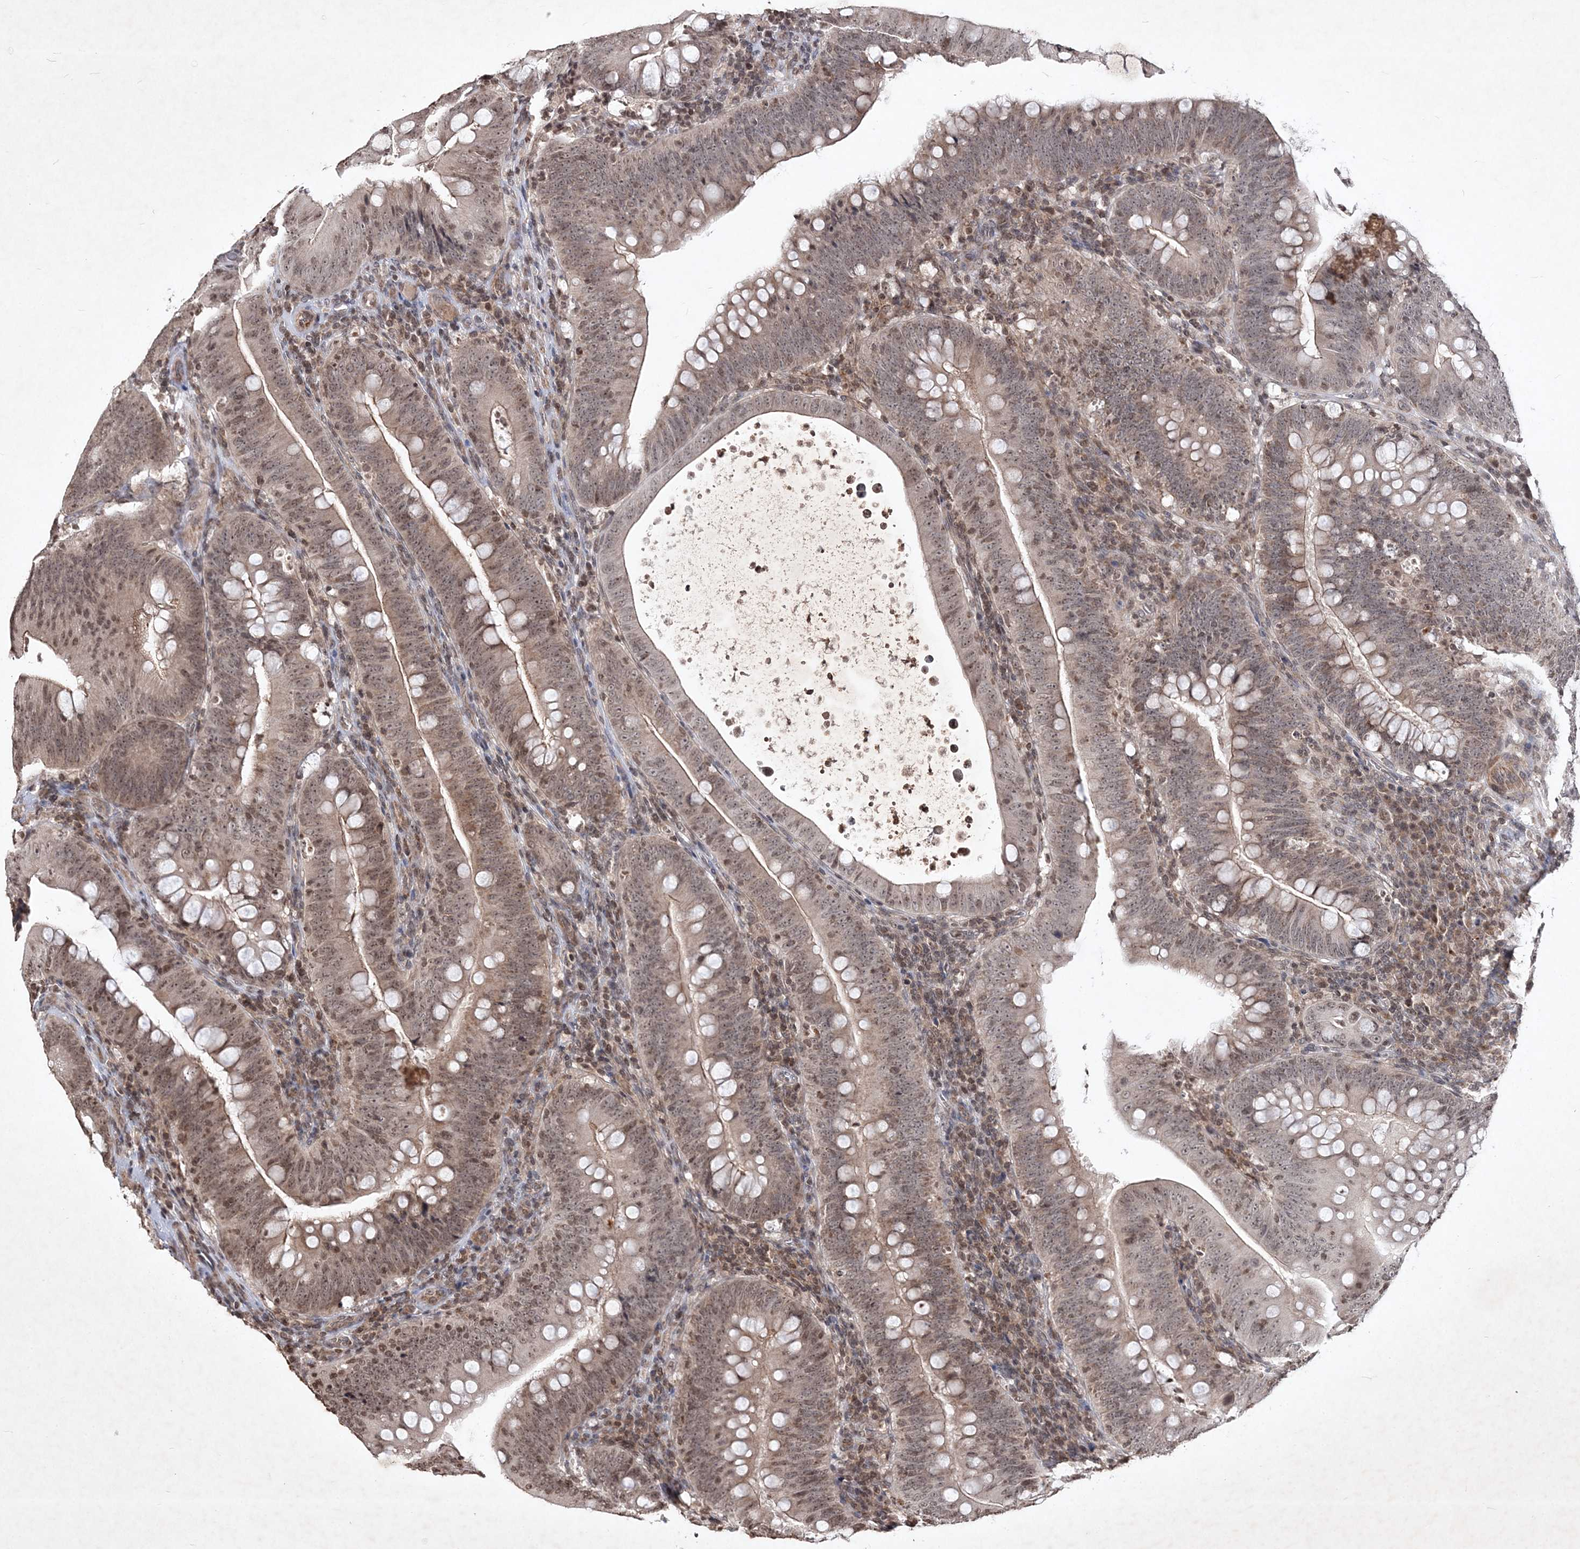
{"staining": {"intensity": "moderate", "quantity": ">75%", "location": "nuclear"}, "tissue": "colorectal cancer", "cell_type": "Tumor cells", "image_type": "cancer", "snomed": [{"axis": "morphology", "description": "Normal tissue, NOS"}, {"axis": "topography", "description": "Colon"}], "caption": "Brown immunohistochemical staining in human colorectal cancer shows moderate nuclear expression in approximately >75% of tumor cells.", "gene": "SOWAHB", "patient": {"sex": "female", "age": 82}}